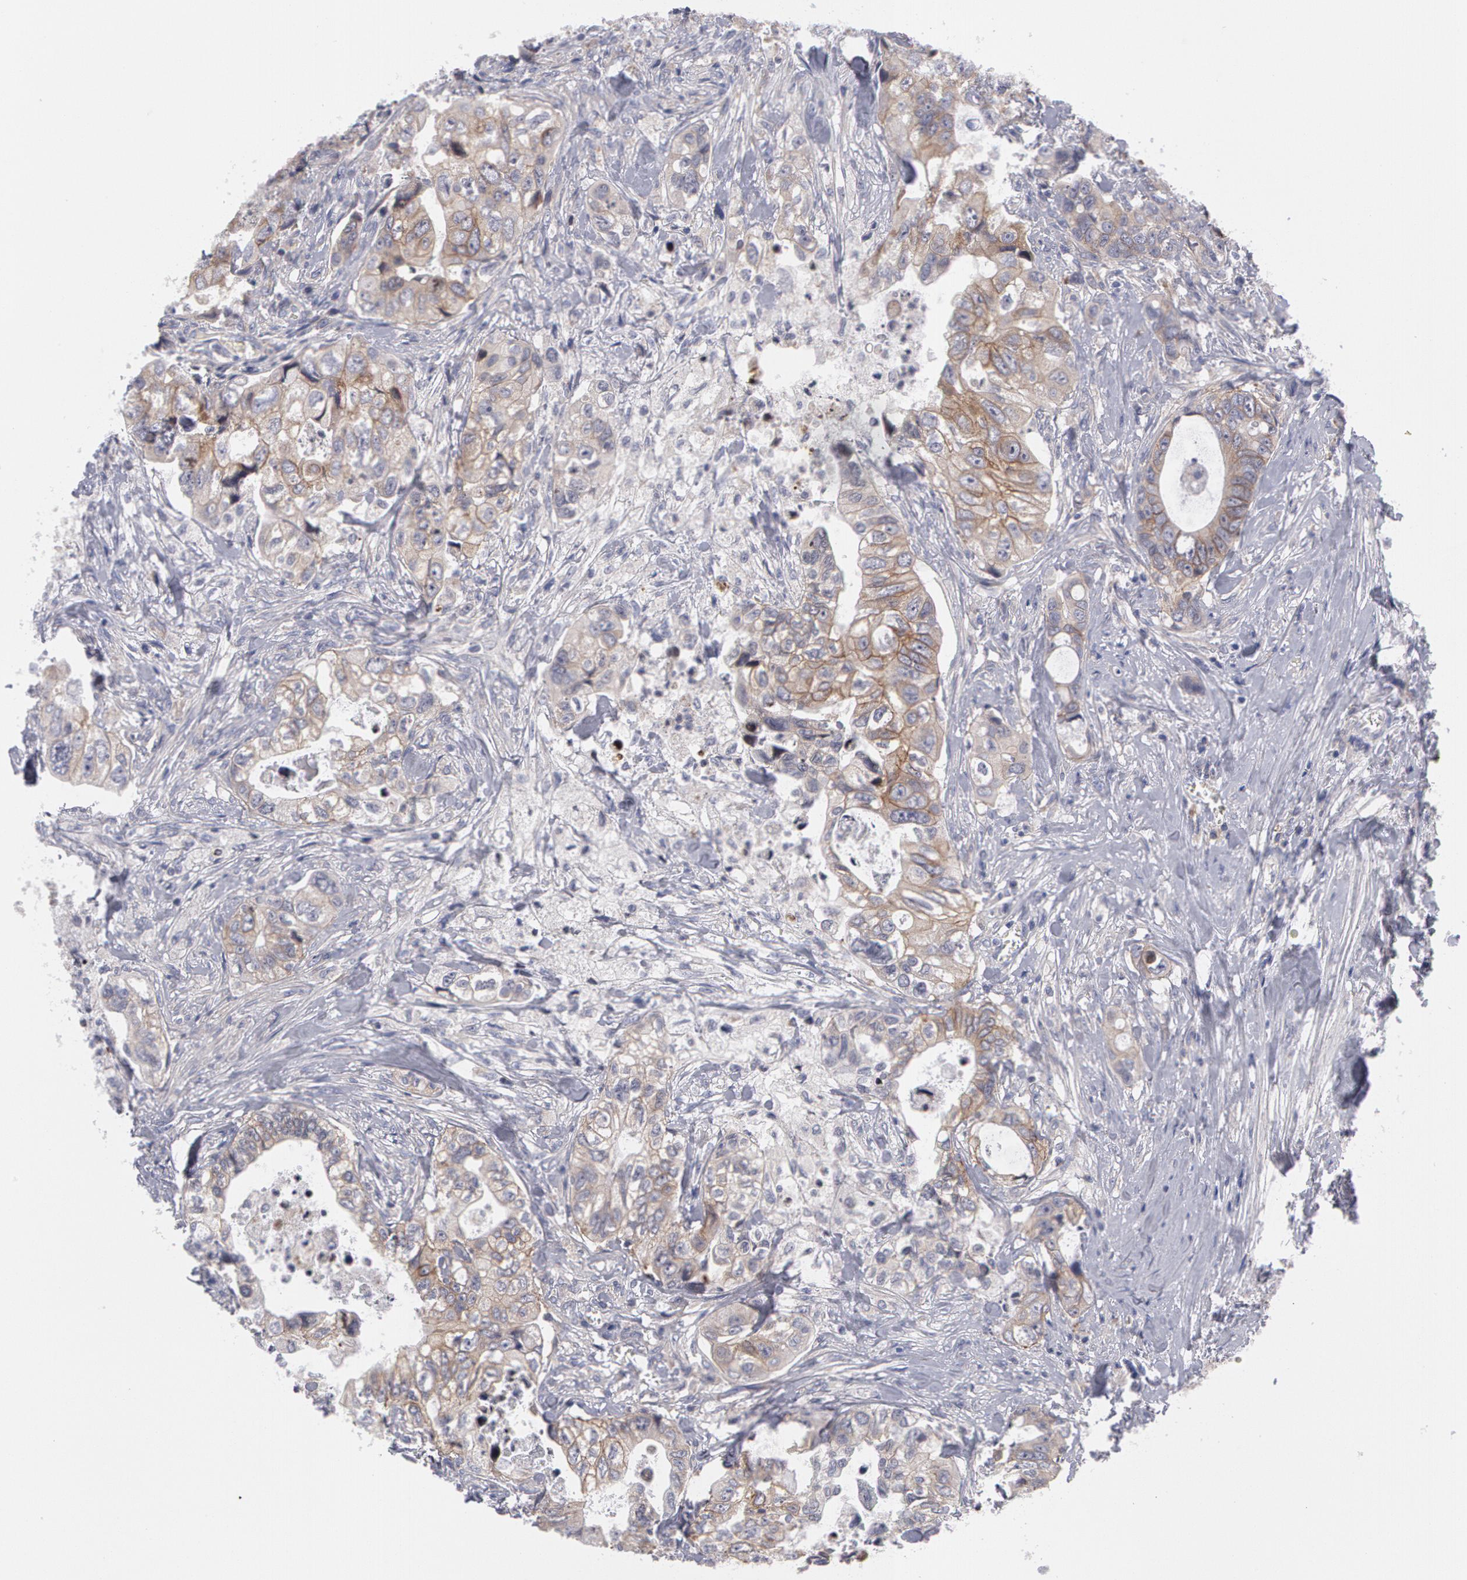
{"staining": {"intensity": "weak", "quantity": ">75%", "location": "cytoplasmic/membranous"}, "tissue": "colorectal cancer", "cell_type": "Tumor cells", "image_type": "cancer", "snomed": [{"axis": "morphology", "description": "Adenocarcinoma, NOS"}, {"axis": "topography", "description": "Rectum"}], "caption": "The histopathology image demonstrates a brown stain indicating the presence of a protein in the cytoplasmic/membranous of tumor cells in colorectal cancer (adenocarcinoma).", "gene": "ERBB2", "patient": {"sex": "female", "age": 57}}